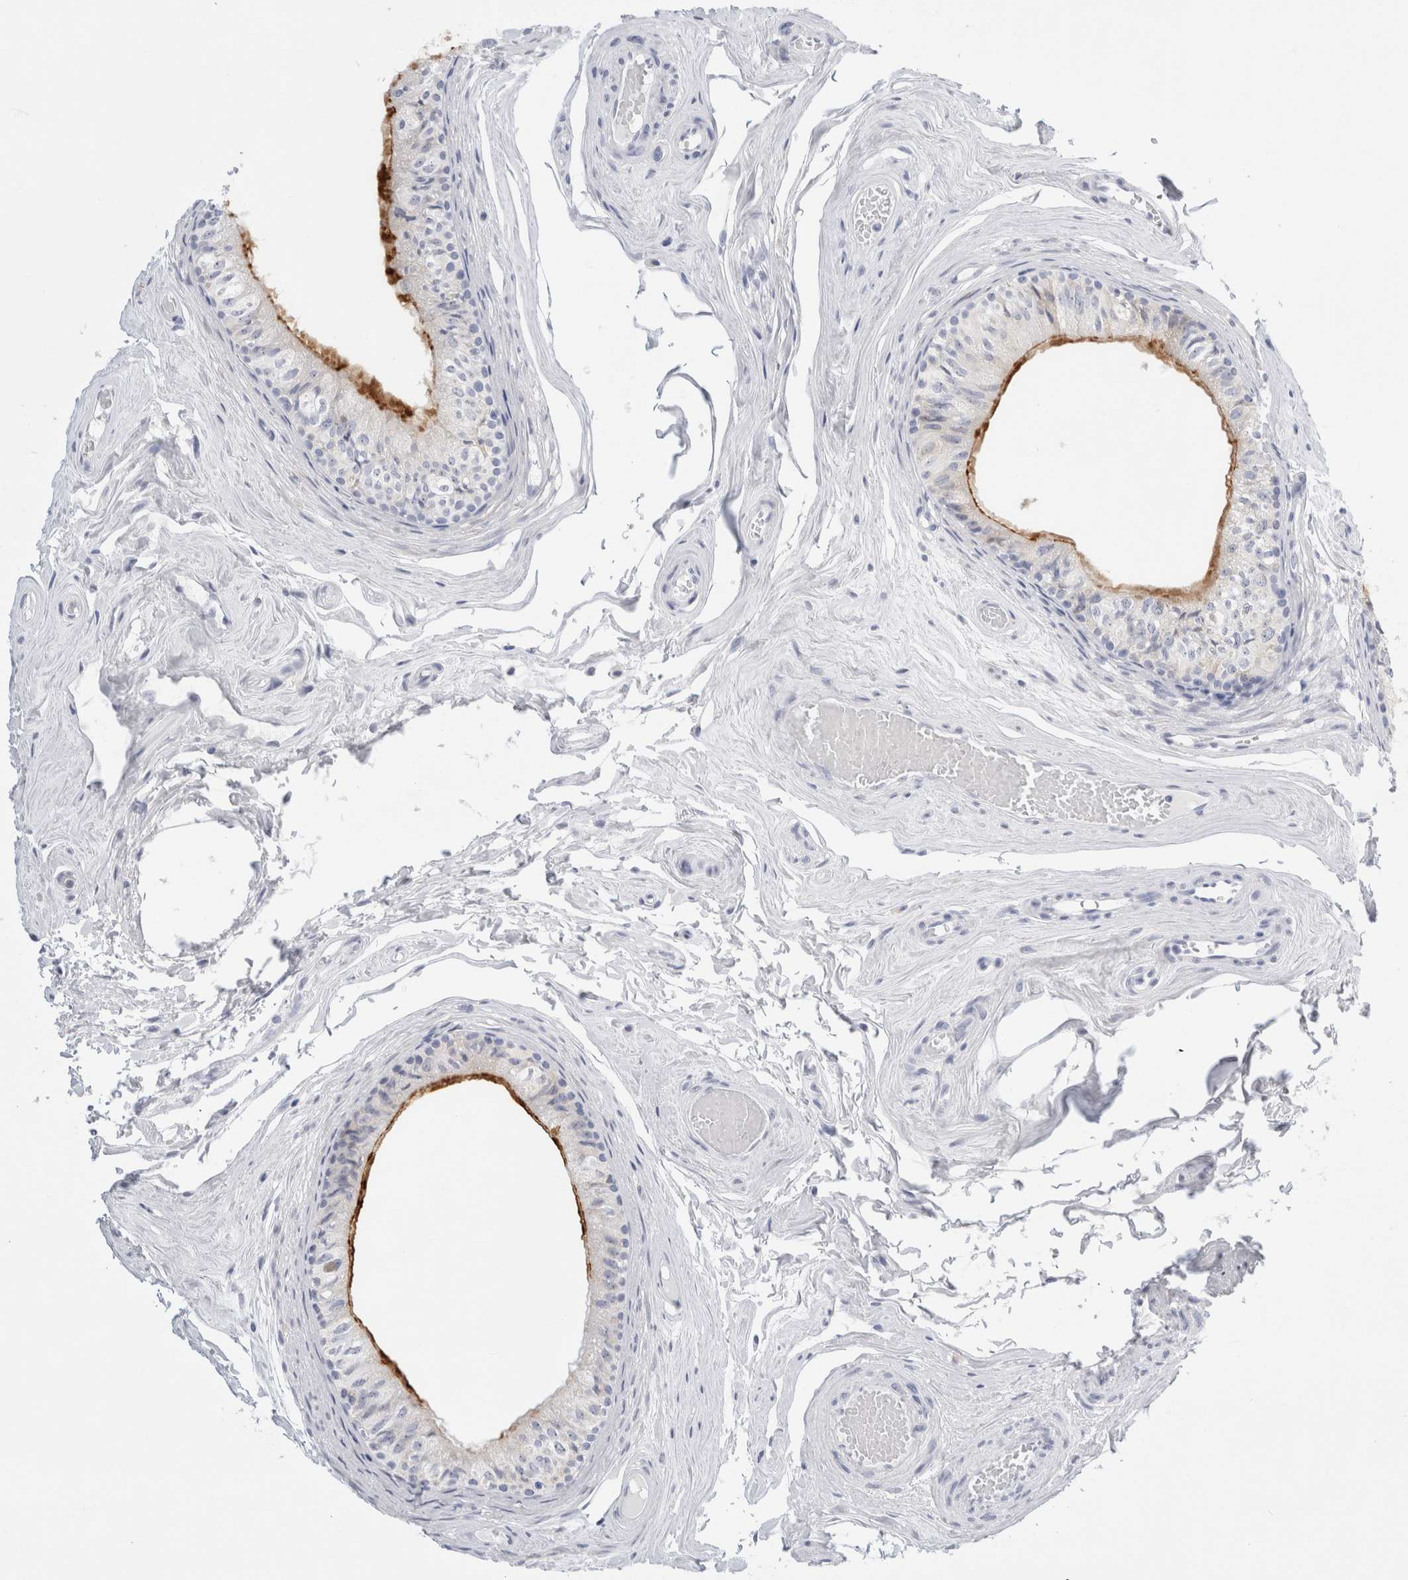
{"staining": {"intensity": "strong", "quantity": "25%-75%", "location": "cytoplasmic/membranous"}, "tissue": "epididymis", "cell_type": "Glandular cells", "image_type": "normal", "snomed": [{"axis": "morphology", "description": "Normal tissue, NOS"}, {"axis": "topography", "description": "Epididymis"}], "caption": "This histopathology image displays immunohistochemistry staining of benign human epididymis, with high strong cytoplasmic/membranous expression in approximately 25%-75% of glandular cells.", "gene": "MUC15", "patient": {"sex": "male", "age": 79}}